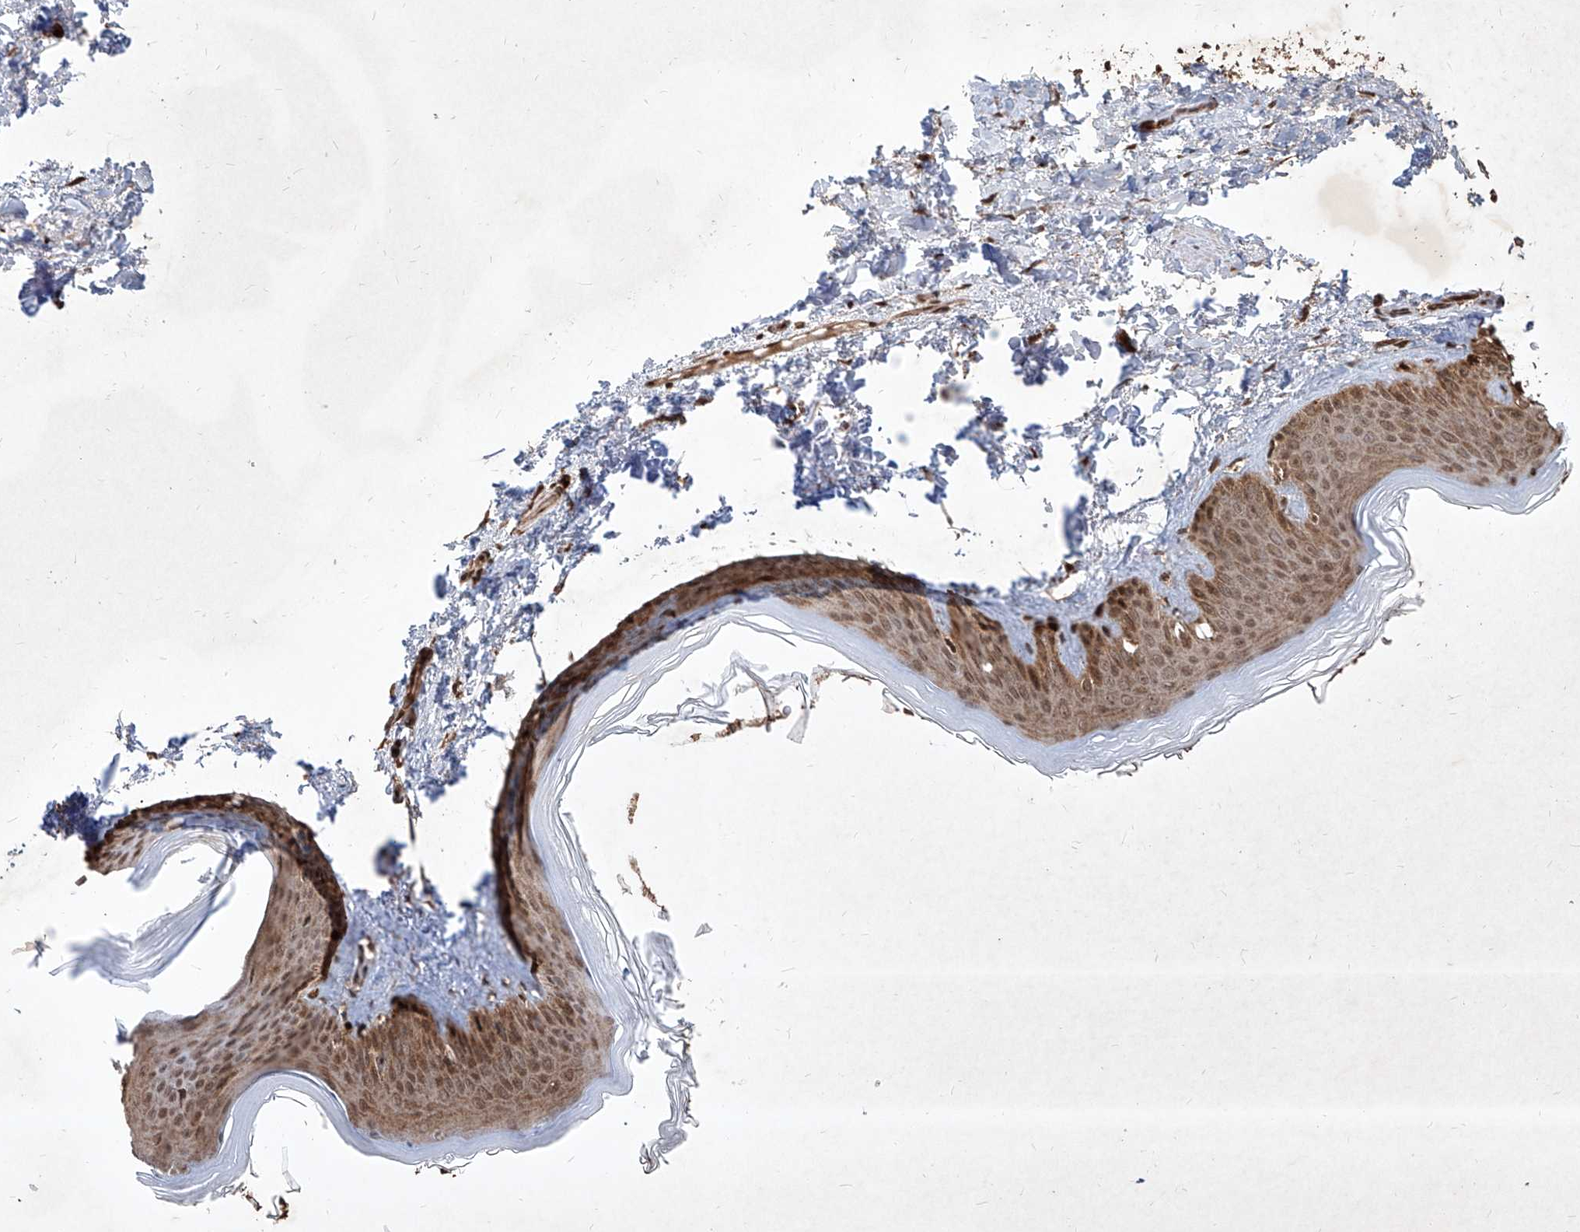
{"staining": {"intensity": "moderate", "quantity": ">75%", "location": "cytoplasmic/membranous,nuclear"}, "tissue": "skin", "cell_type": "Fibroblasts", "image_type": "normal", "snomed": [{"axis": "morphology", "description": "Normal tissue, NOS"}, {"axis": "topography", "description": "Skin"}], "caption": "Immunohistochemistry photomicrograph of unremarkable skin: human skin stained using immunohistochemistry (IHC) shows medium levels of moderate protein expression localized specifically in the cytoplasmic/membranous,nuclear of fibroblasts, appearing as a cytoplasmic/membranous,nuclear brown color.", "gene": "MAGED2", "patient": {"sex": "female", "age": 27}}